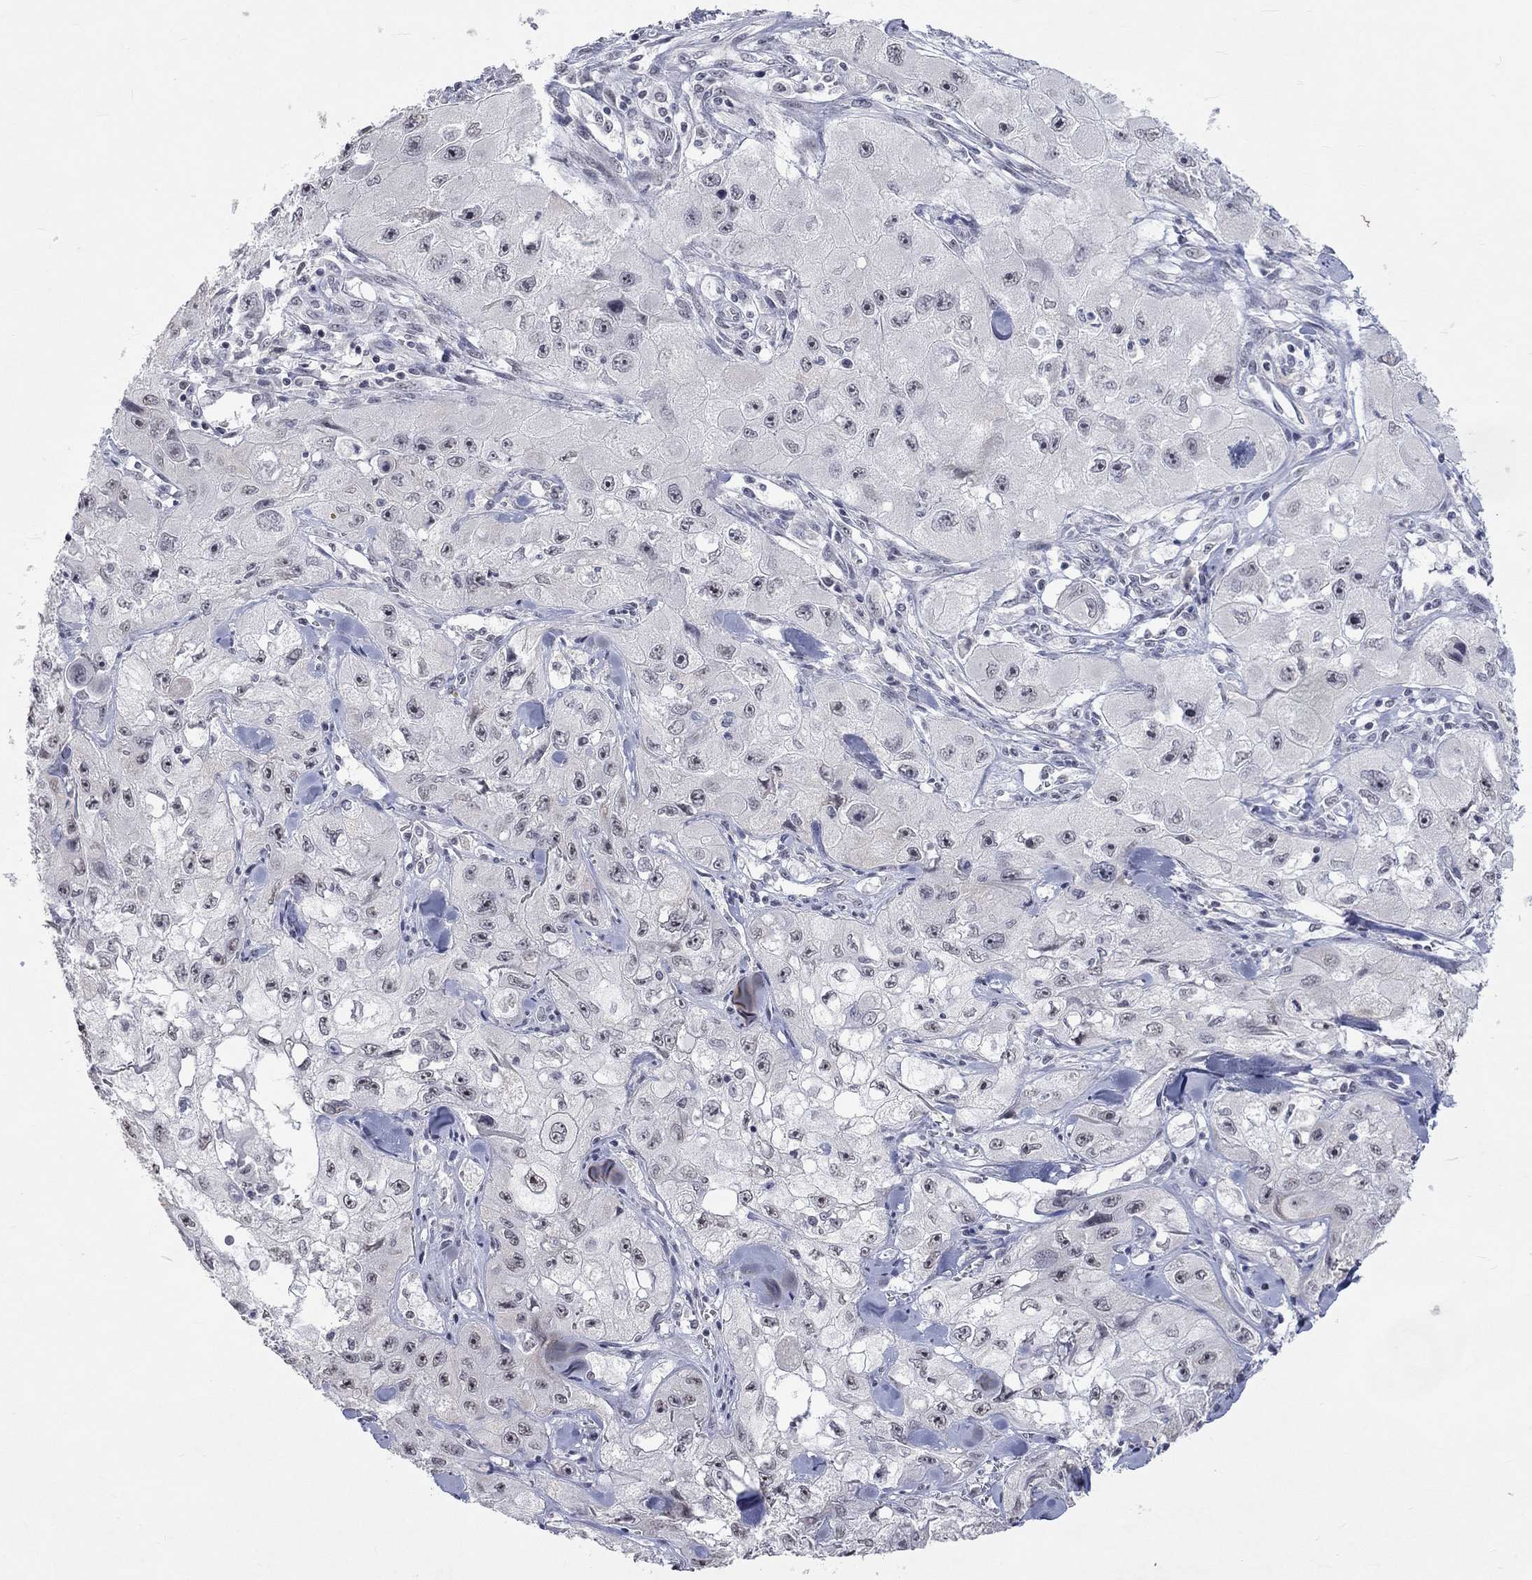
{"staining": {"intensity": "negative", "quantity": "none", "location": "none"}, "tissue": "skin cancer", "cell_type": "Tumor cells", "image_type": "cancer", "snomed": [{"axis": "morphology", "description": "Squamous cell carcinoma, NOS"}, {"axis": "topography", "description": "Skin"}, {"axis": "topography", "description": "Subcutis"}], "caption": "Immunohistochemical staining of human skin cancer displays no significant positivity in tumor cells.", "gene": "TMEM143", "patient": {"sex": "male", "age": 73}}